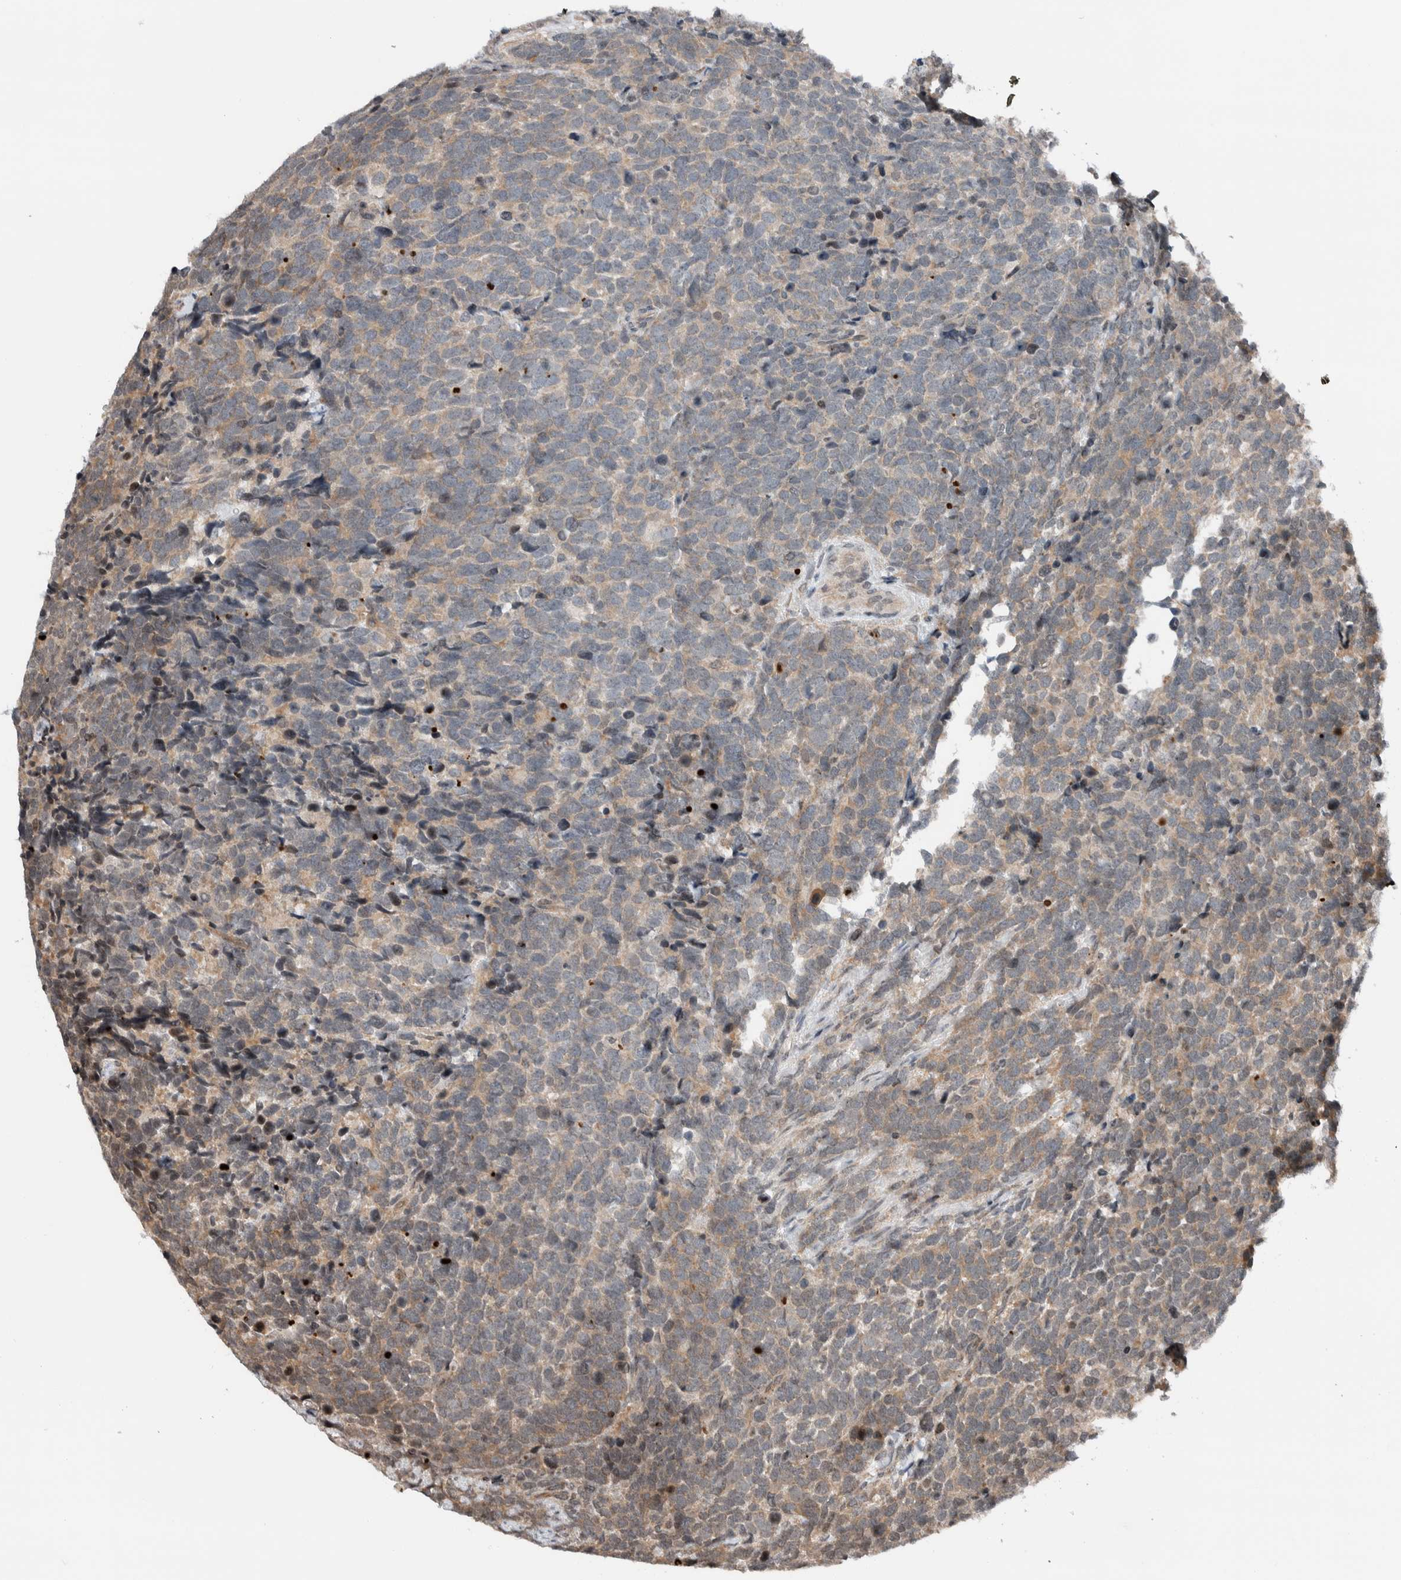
{"staining": {"intensity": "weak", "quantity": ">75%", "location": "cytoplasmic/membranous"}, "tissue": "urothelial cancer", "cell_type": "Tumor cells", "image_type": "cancer", "snomed": [{"axis": "morphology", "description": "Urothelial carcinoma, High grade"}, {"axis": "topography", "description": "Urinary bladder"}], "caption": "Immunohistochemistry (IHC) image of neoplastic tissue: high-grade urothelial carcinoma stained using immunohistochemistry (IHC) exhibits low levels of weak protein expression localized specifically in the cytoplasmic/membranous of tumor cells, appearing as a cytoplasmic/membranous brown color.", "gene": "NPLOC4", "patient": {"sex": "female", "age": 82}}